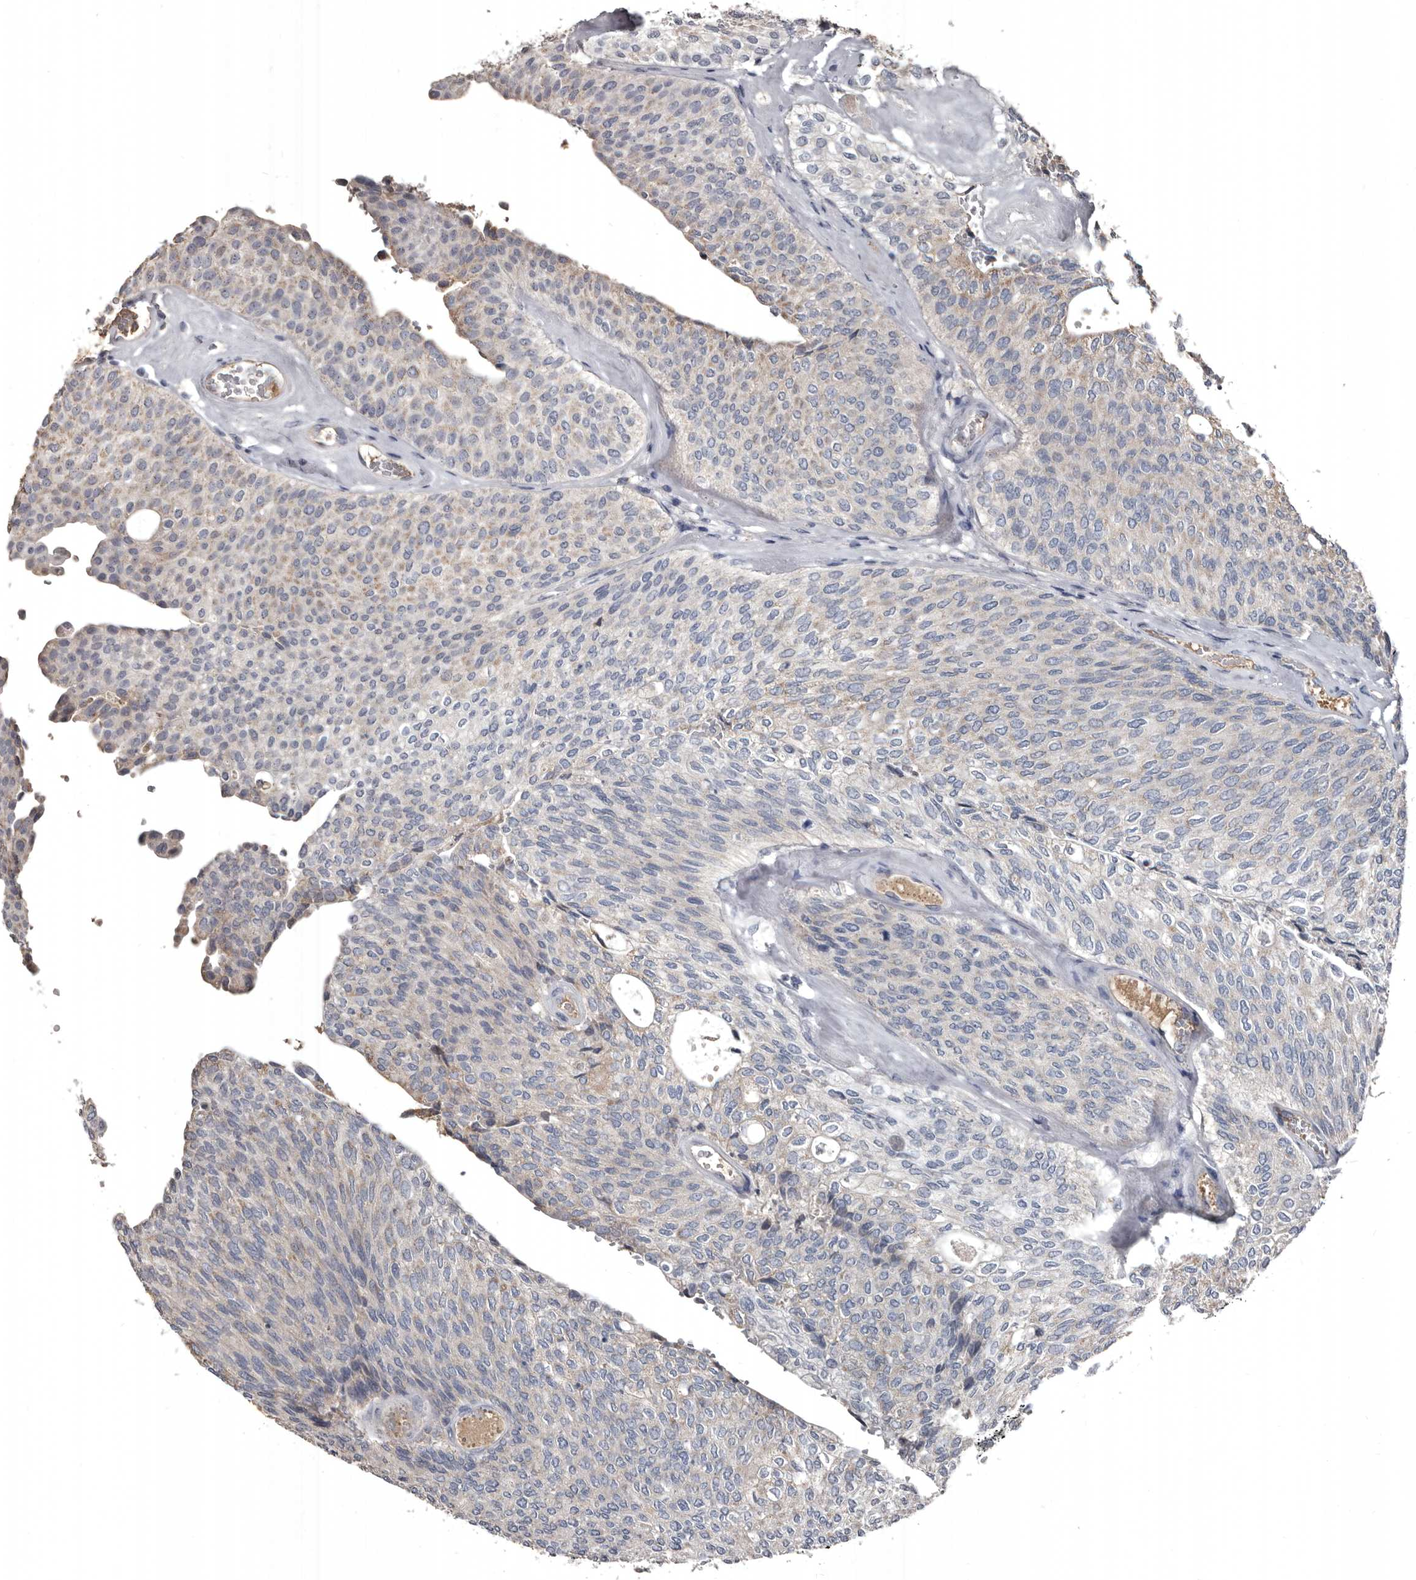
{"staining": {"intensity": "weak", "quantity": "<25%", "location": "cytoplasmic/membranous"}, "tissue": "urothelial cancer", "cell_type": "Tumor cells", "image_type": "cancer", "snomed": [{"axis": "morphology", "description": "Urothelial carcinoma, Low grade"}, {"axis": "topography", "description": "Urinary bladder"}], "caption": "There is no significant staining in tumor cells of low-grade urothelial carcinoma. (DAB immunohistochemistry (IHC), high magnification).", "gene": "GREB1", "patient": {"sex": "female", "age": 79}}